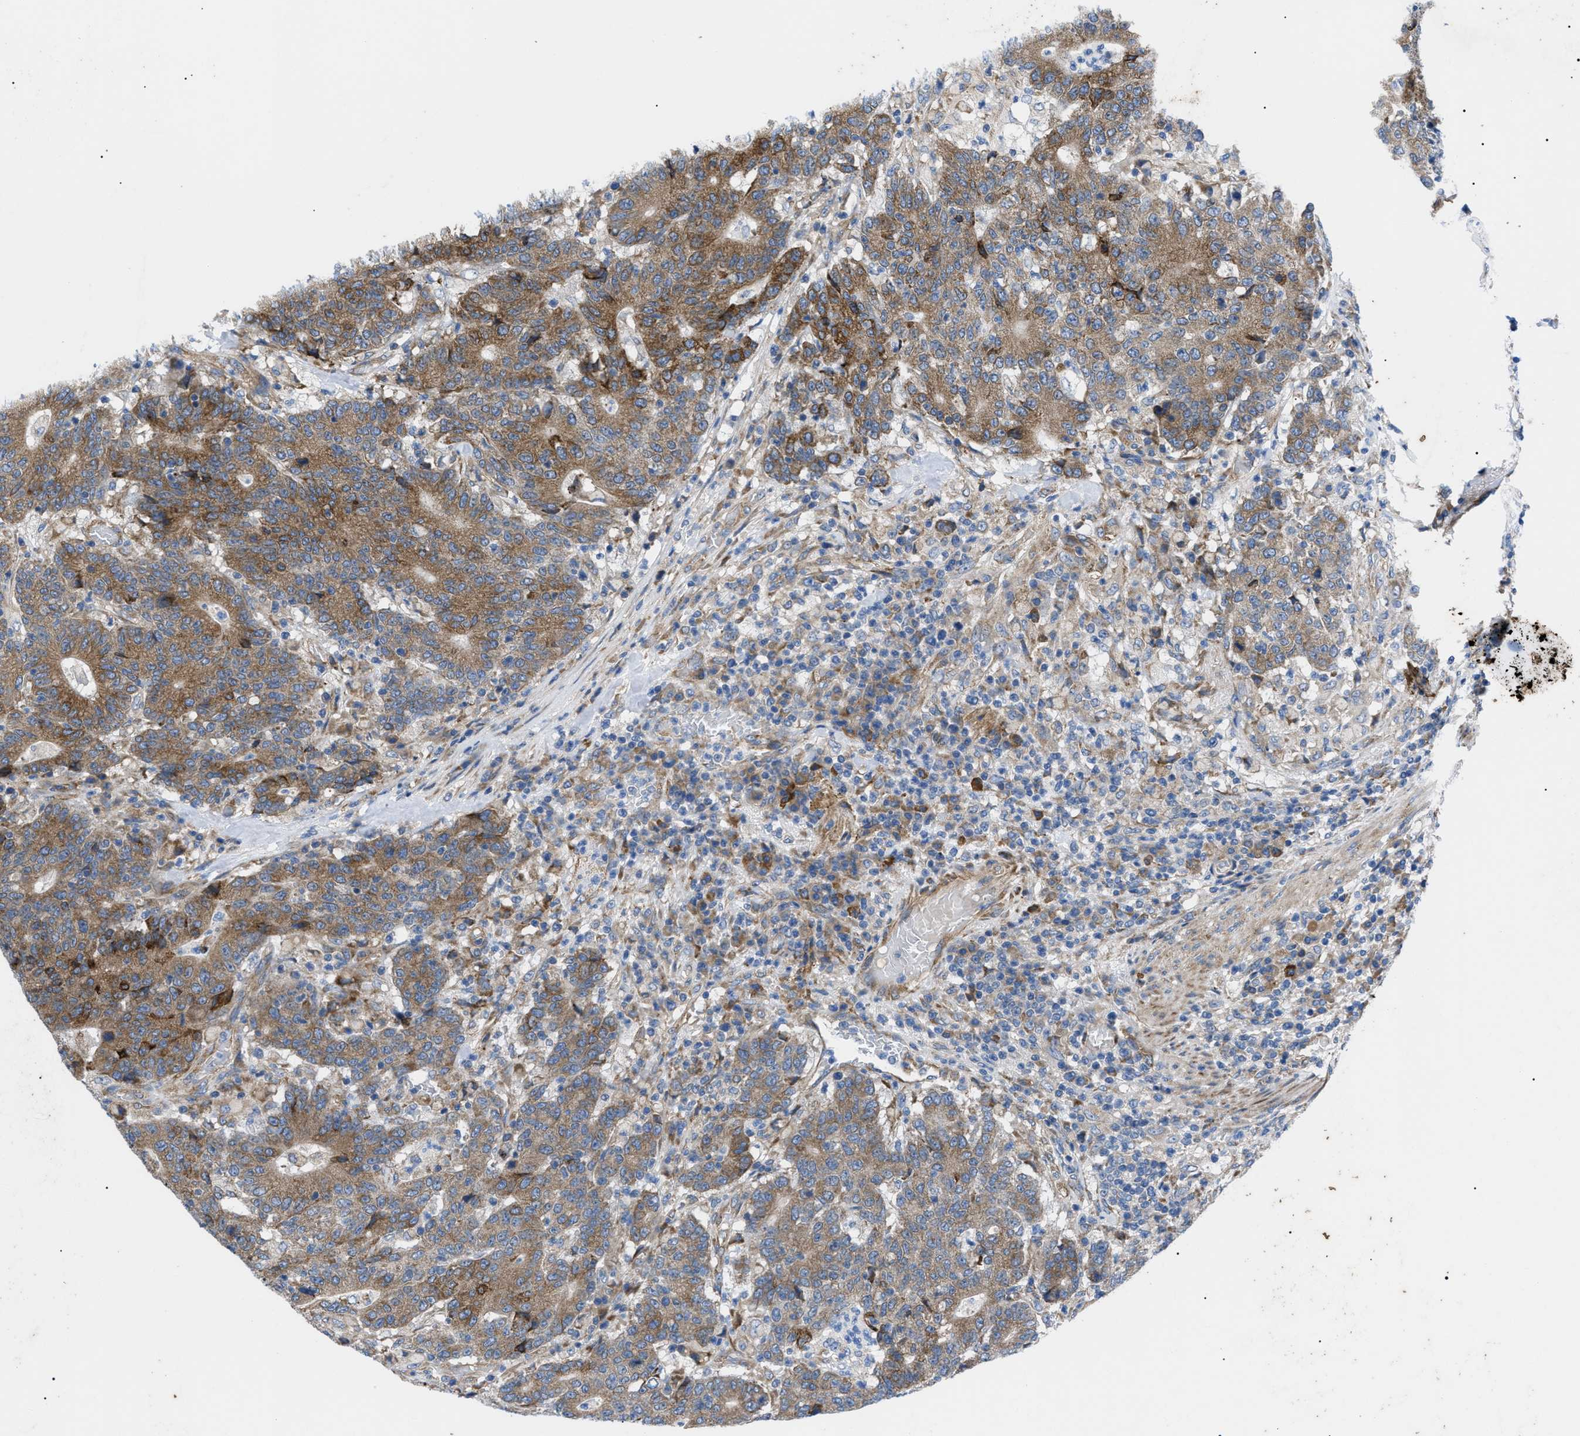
{"staining": {"intensity": "moderate", "quantity": ">75%", "location": "cytoplasmic/membranous"}, "tissue": "colorectal cancer", "cell_type": "Tumor cells", "image_type": "cancer", "snomed": [{"axis": "morphology", "description": "Normal tissue, NOS"}, {"axis": "morphology", "description": "Adenocarcinoma, NOS"}, {"axis": "topography", "description": "Colon"}], "caption": "Colorectal cancer (adenocarcinoma) stained with immunohistochemistry exhibits moderate cytoplasmic/membranous expression in approximately >75% of tumor cells.", "gene": "HSPB8", "patient": {"sex": "female", "age": 75}}